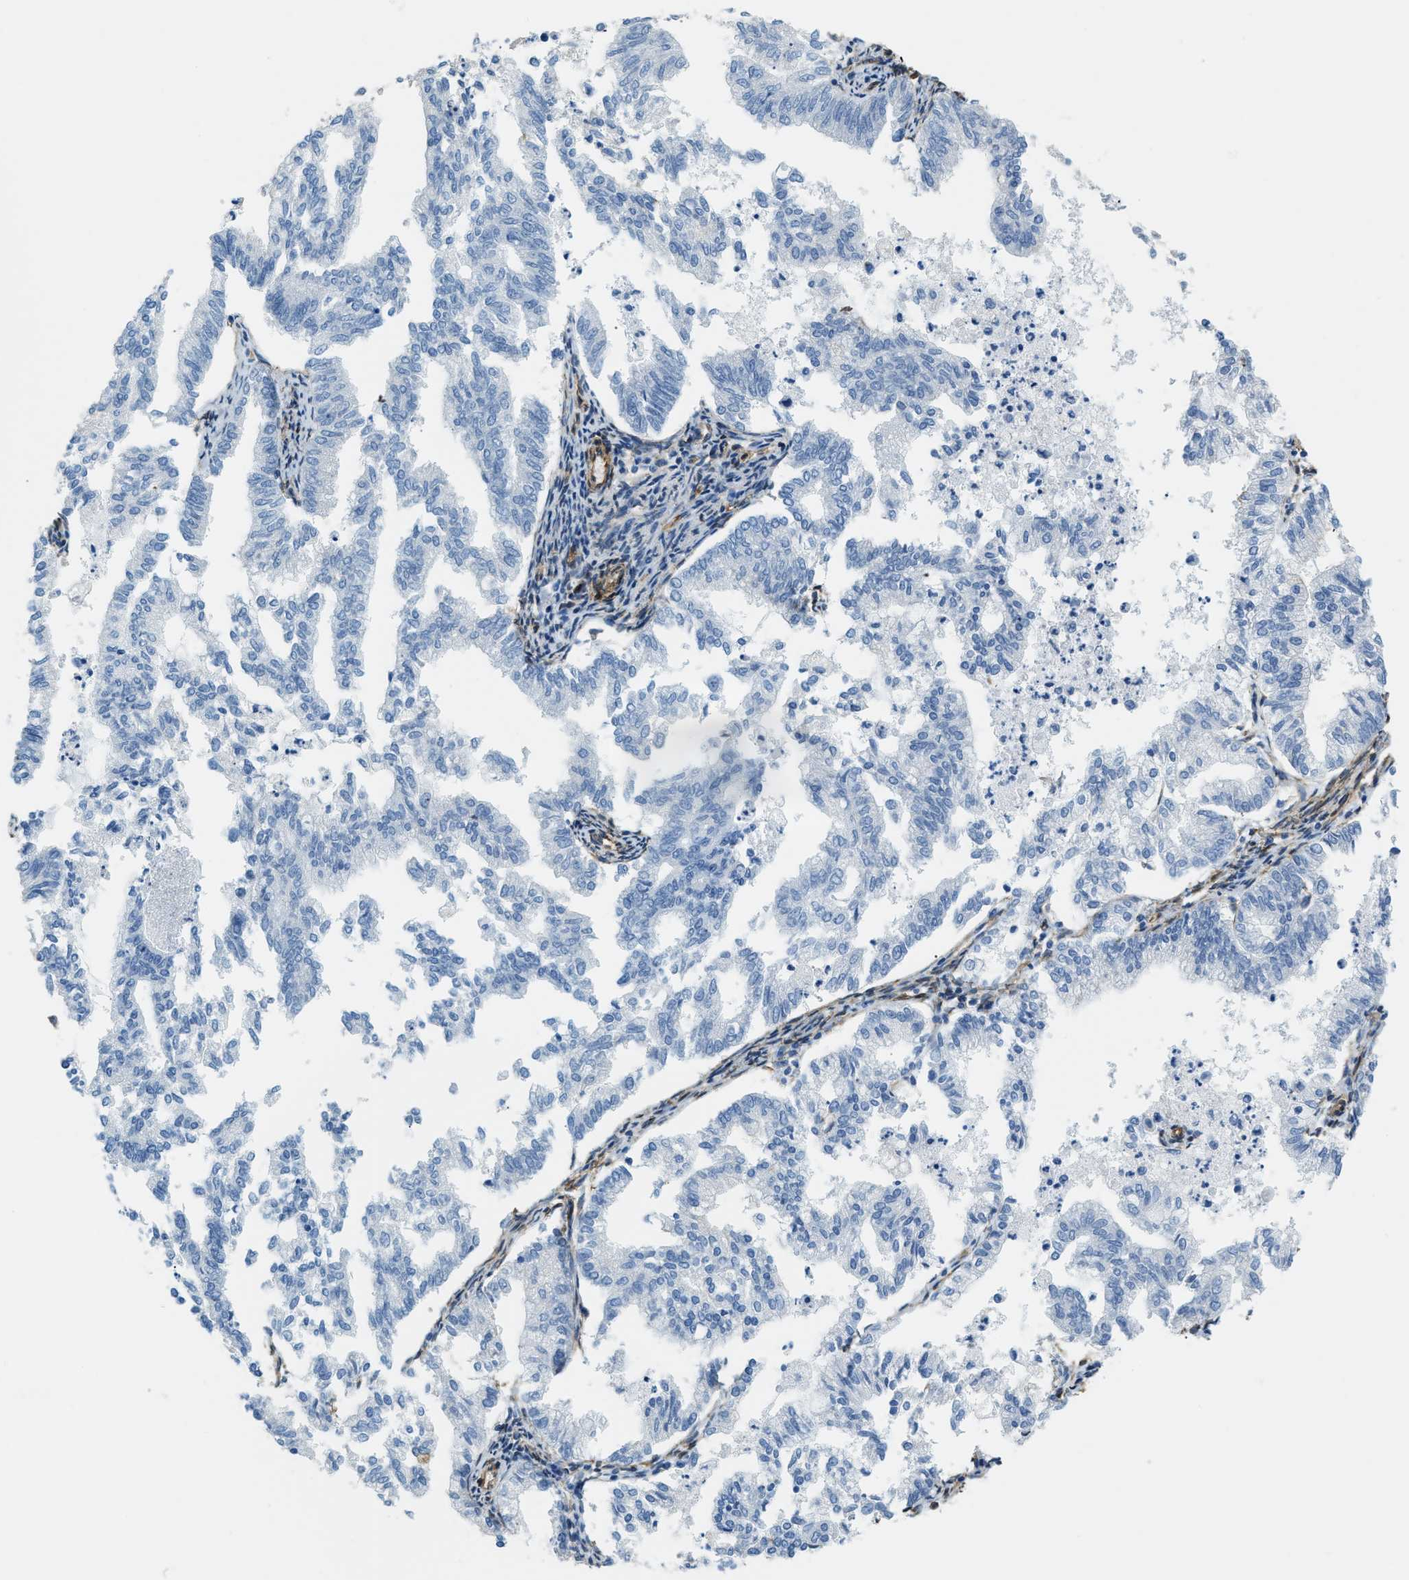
{"staining": {"intensity": "negative", "quantity": "none", "location": "none"}, "tissue": "endometrial cancer", "cell_type": "Tumor cells", "image_type": "cancer", "snomed": [{"axis": "morphology", "description": "Necrosis, NOS"}, {"axis": "morphology", "description": "Adenocarcinoma, NOS"}, {"axis": "topography", "description": "Endometrium"}], "caption": "Endometrial cancer was stained to show a protein in brown. There is no significant staining in tumor cells.", "gene": "TMEM43", "patient": {"sex": "female", "age": 79}}